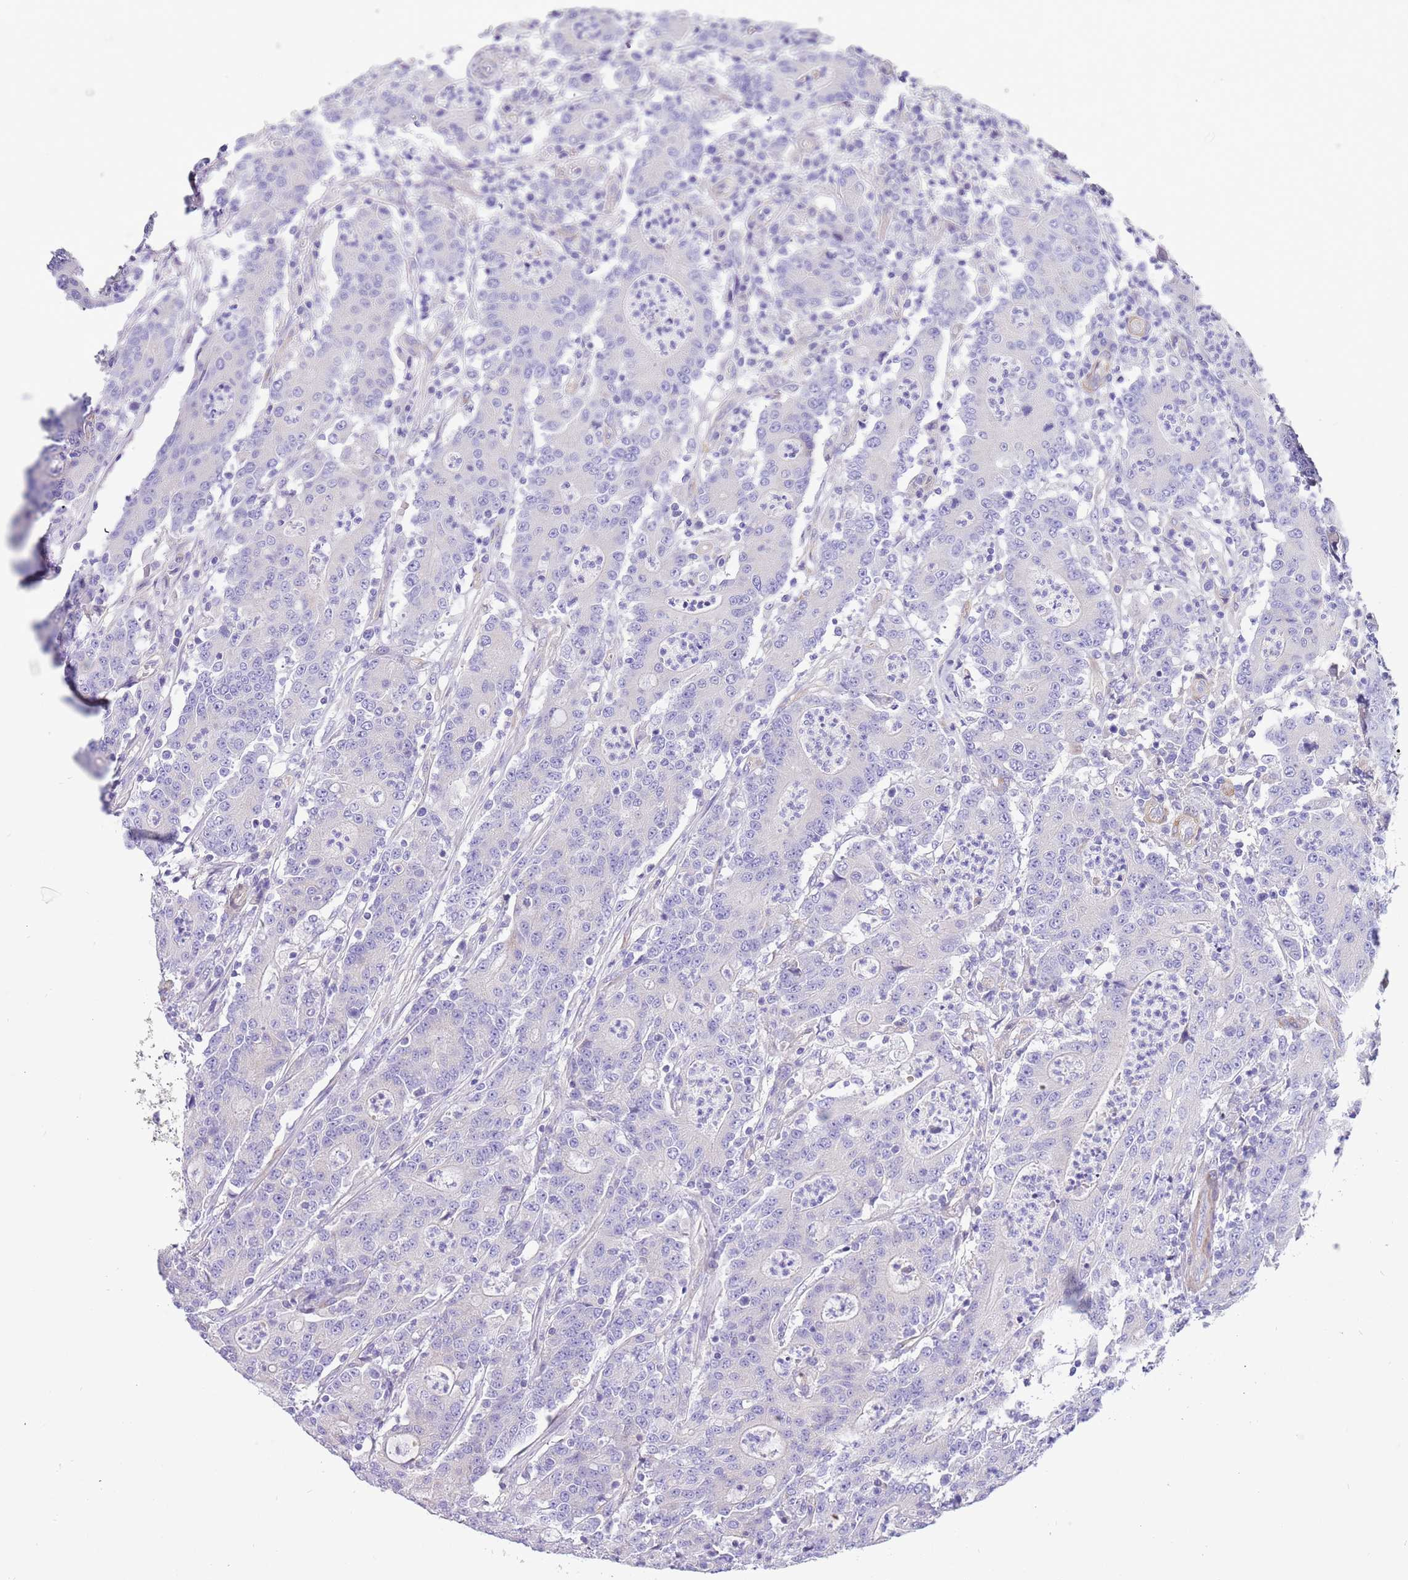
{"staining": {"intensity": "negative", "quantity": "none", "location": "none"}, "tissue": "colorectal cancer", "cell_type": "Tumor cells", "image_type": "cancer", "snomed": [{"axis": "morphology", "description": "Adenocarcinoma, NOS"}, {"axis": "topography", "description": "Colon"}], "caption": "Colorectal cancer (adenocarcinoma) stained for a protein using IHC demonstrates no expression tumor cells.", "gene": "SERINC3", "patient": {"sex": "male", "age": 83}}